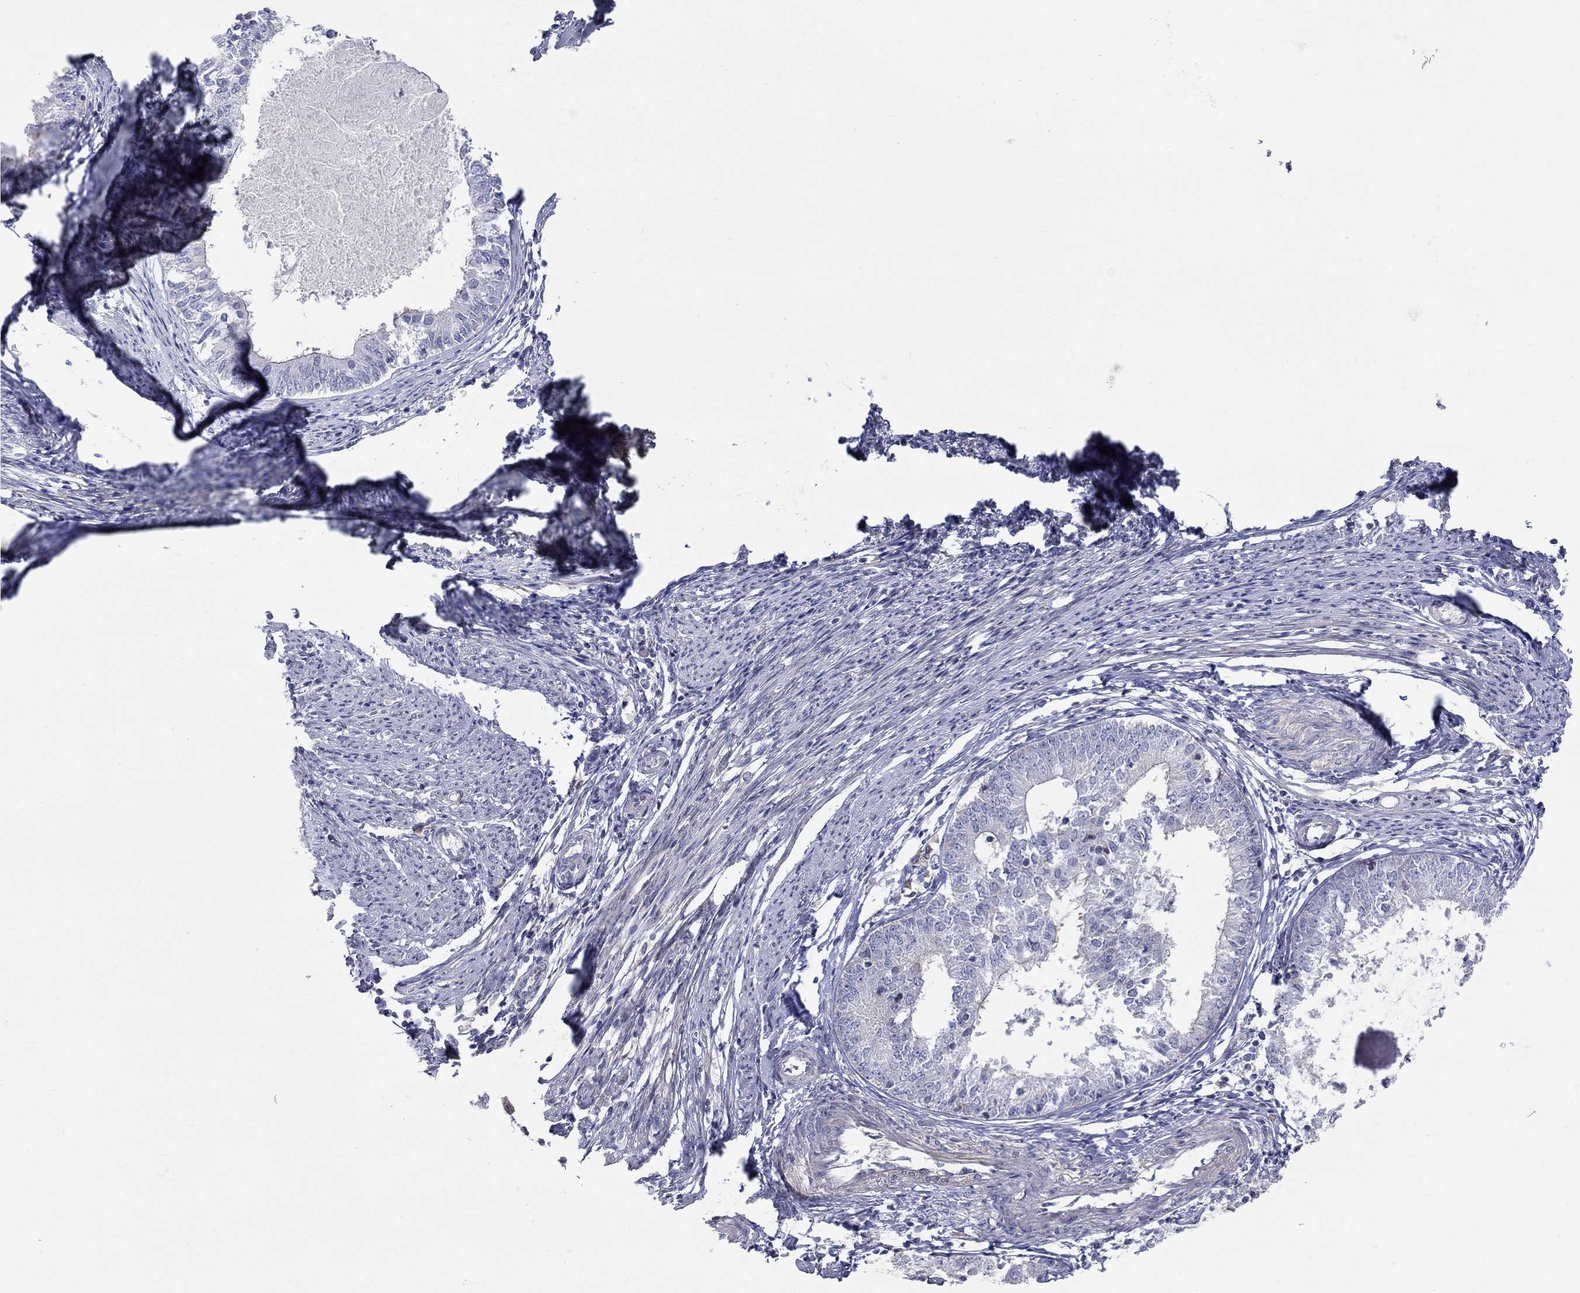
{"staining": {"intensity": "negative", "quantity": "none", "location": "none"}, "tissue": "endometrial cancer", "cell_type": "Tumor cells", "image_type": "cancer", "snomed": [{"axis": "morphology", "description": "Adenocarcinoma, NOS"}, {"axis": "topography", "description": "Endometrium"}], "caption": "An IHC image of endometrial cancer is shown. There is no staining in tumor cells of endometrial cancer.", "gene": "PCDHGA10", "patient": {"sex": "female", "age": 57}}